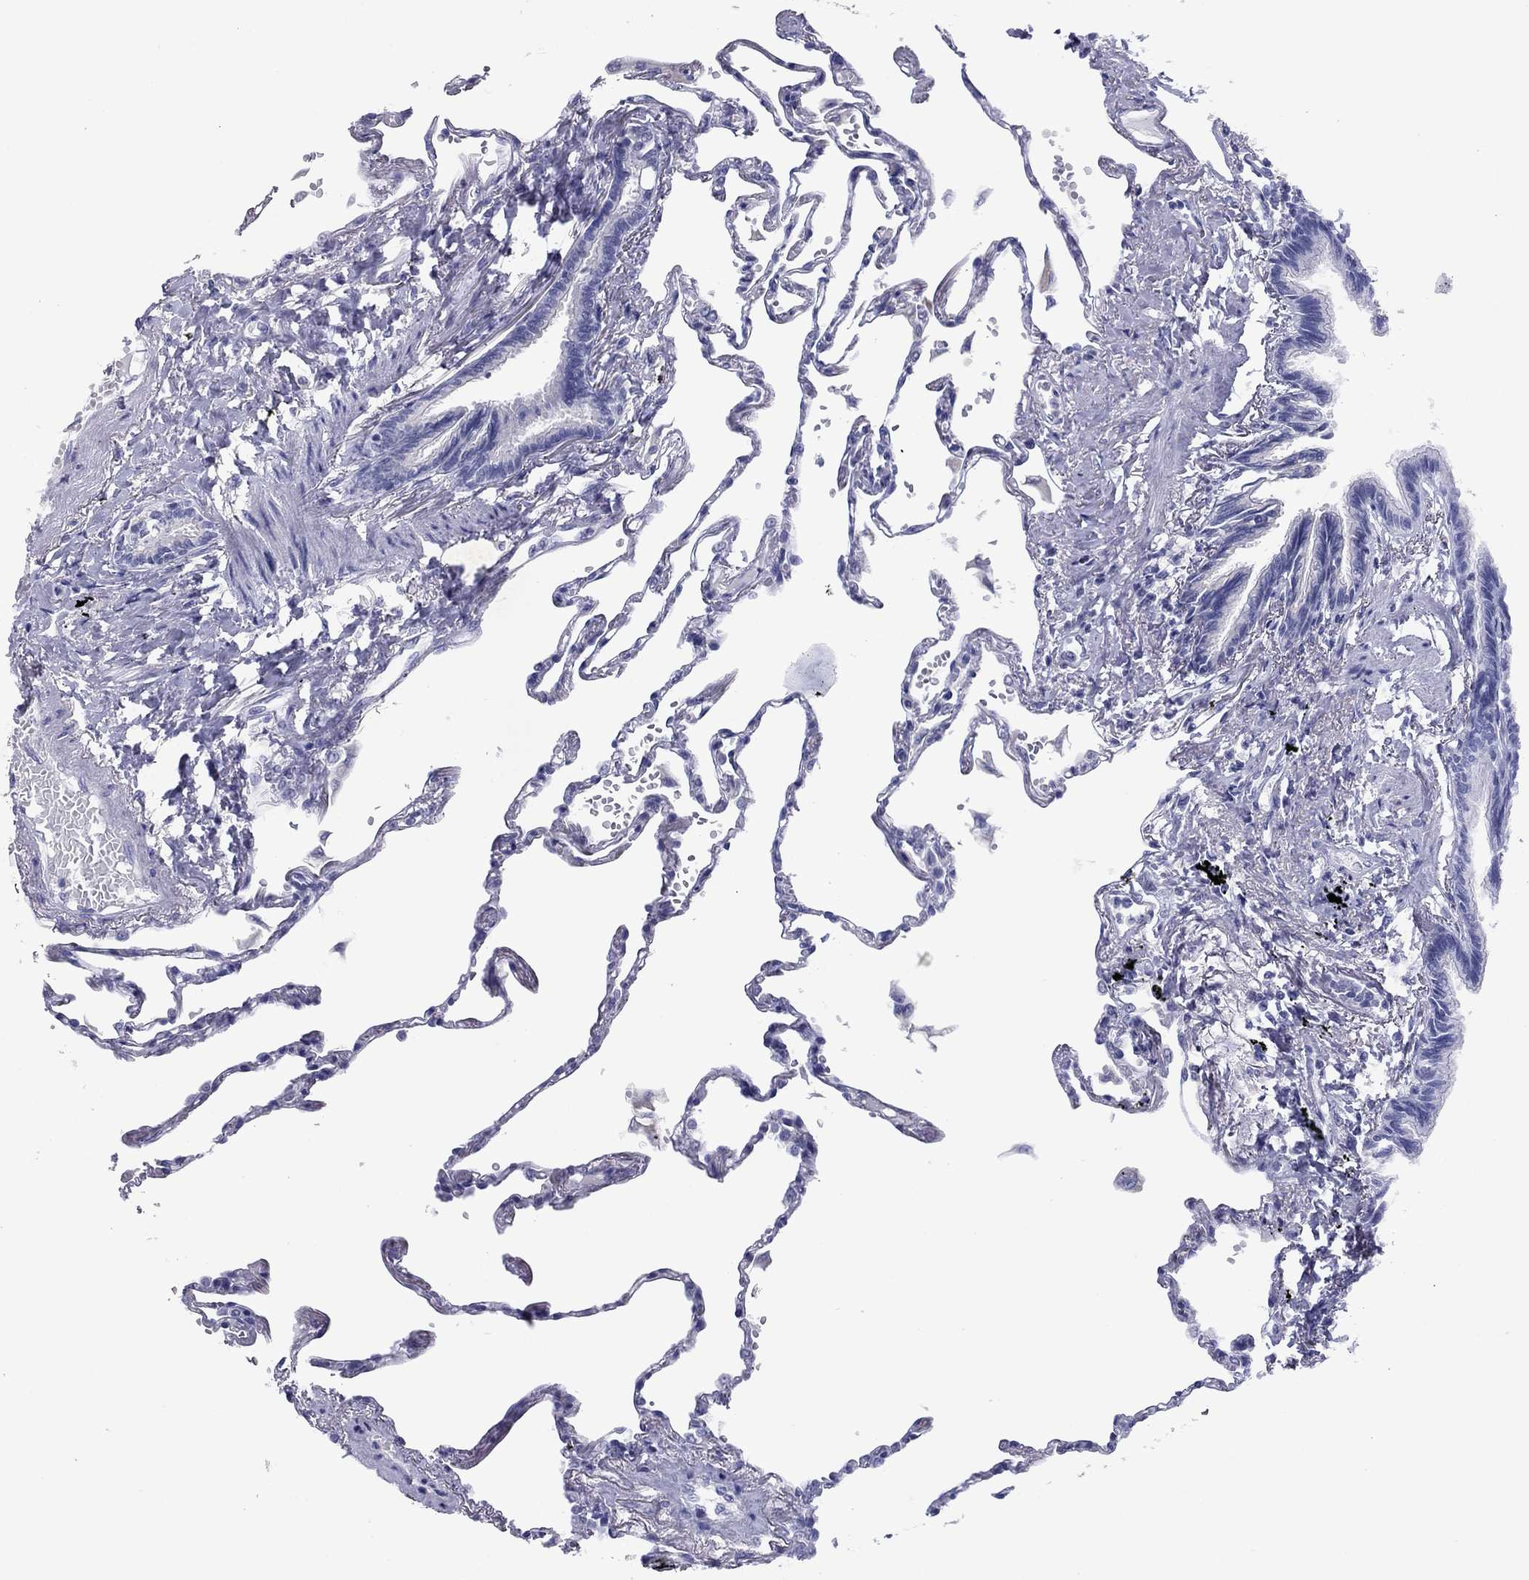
{"staining": {"intensity": "negative", "quantity": "none", "location": "none"}, "tissue": "lung", "cell_type": "Alveolar cells", "image_type": "normal", "snomed": [{"axis": "morphology", "description": "Normal tissue, NOS"}, {"axis": "topography", "description": "Lung"}], "caption": "This histopathology image is of benign lung stained with immunohistochemistry to label a protein in brown with the nuclei are counter-stained blue. There is no positivity in alveolar cells.", "gene": "TCFL5", "patient": {"sex": "male", "age": 78}}